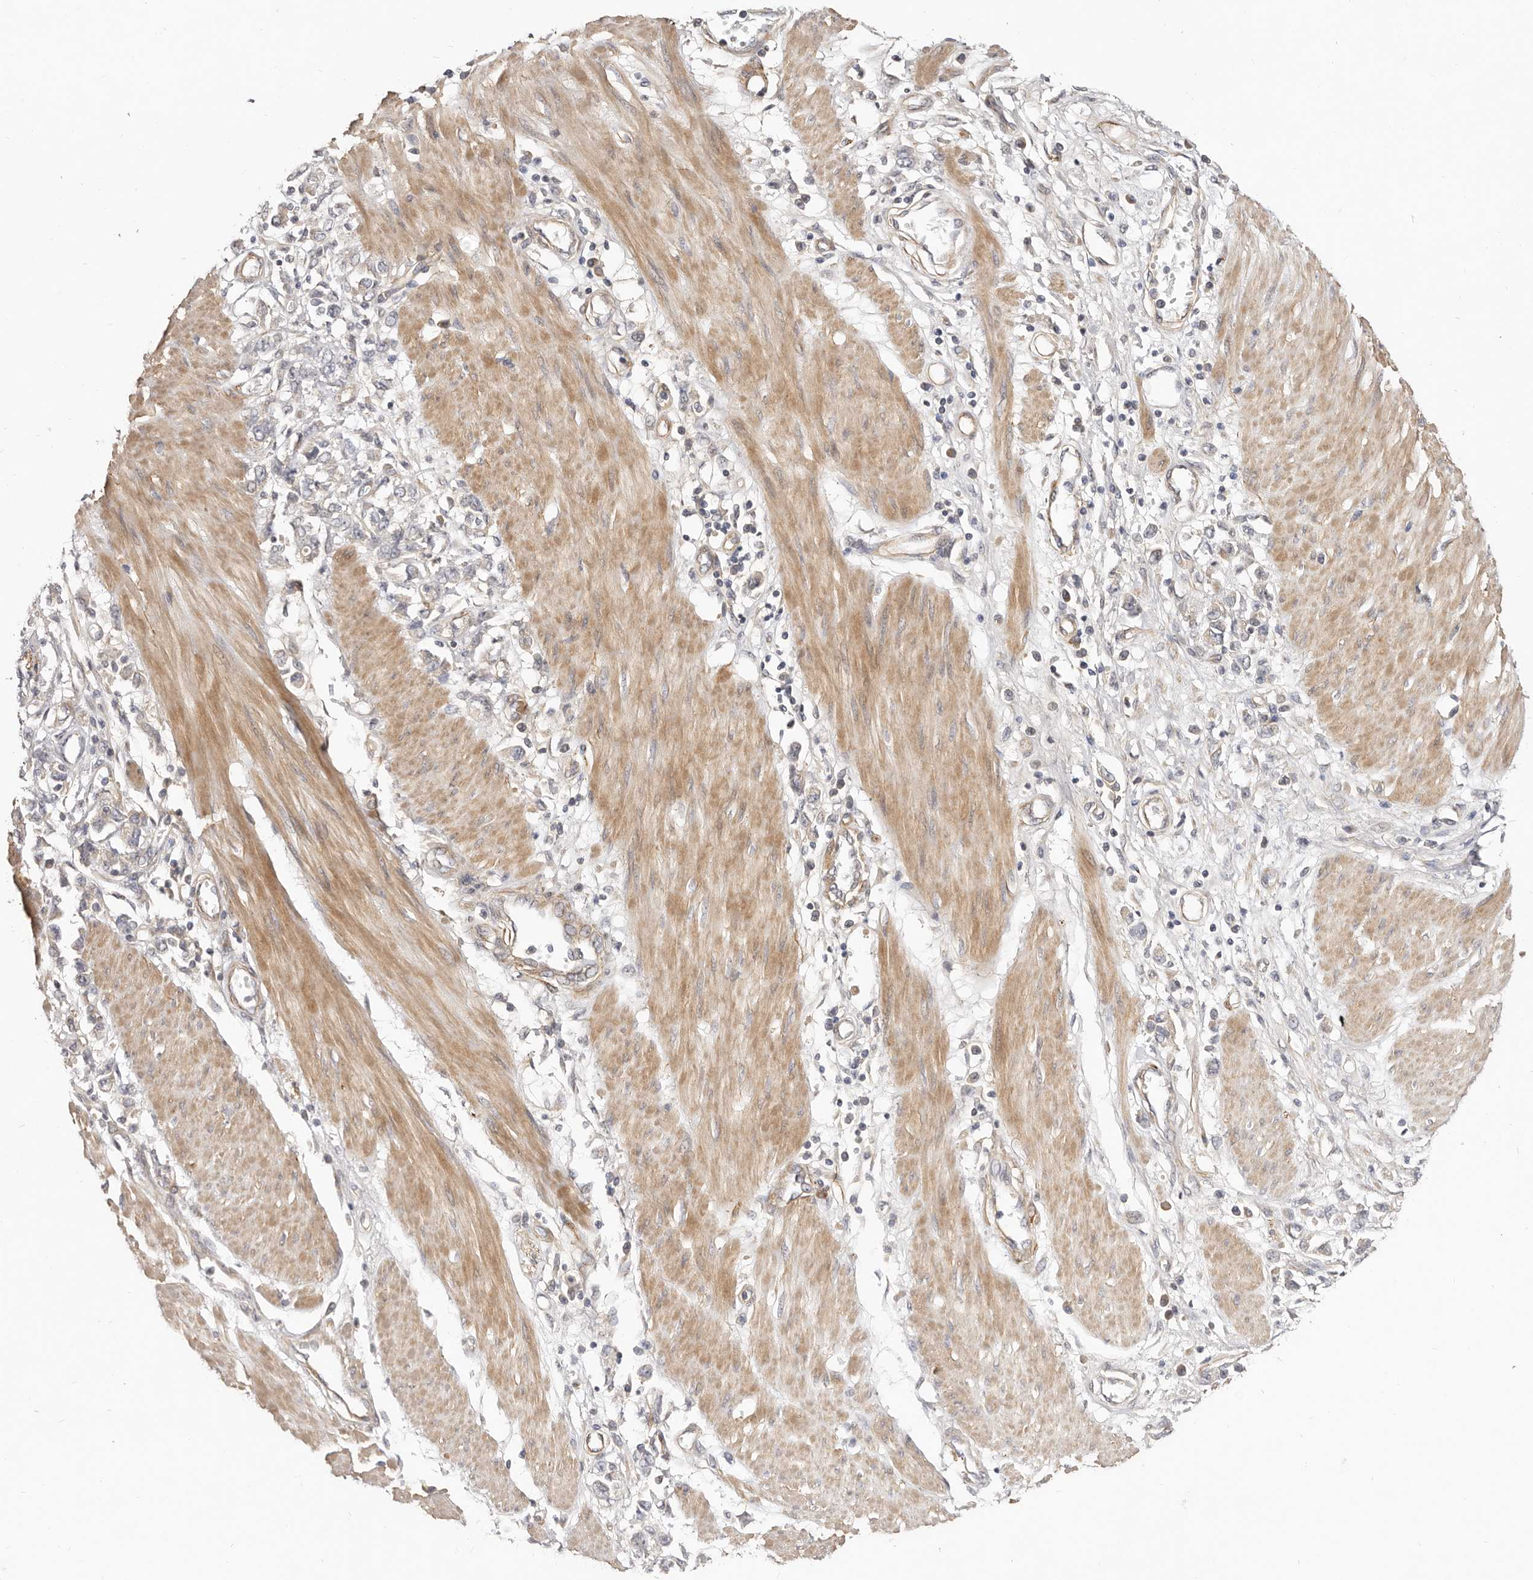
{"staining": {"intensity": "negative", "quantity": "none", "location": "none"}, "tissue": "stomach cancer", "cell_type": "Tumor cells", "image_type": "cancer", "snomed": [{"axis": "morphology", "description": "Adenocarcinoma, NOS"}, {"axis": "topography", "description": "Stomach"}], "caption": "The IHC photomicrograph has no significant expression in tumor cells of stomach cancer tissue.", "gene": "ADAMTS9", "patient": {"sex": "female", "age": 76}}